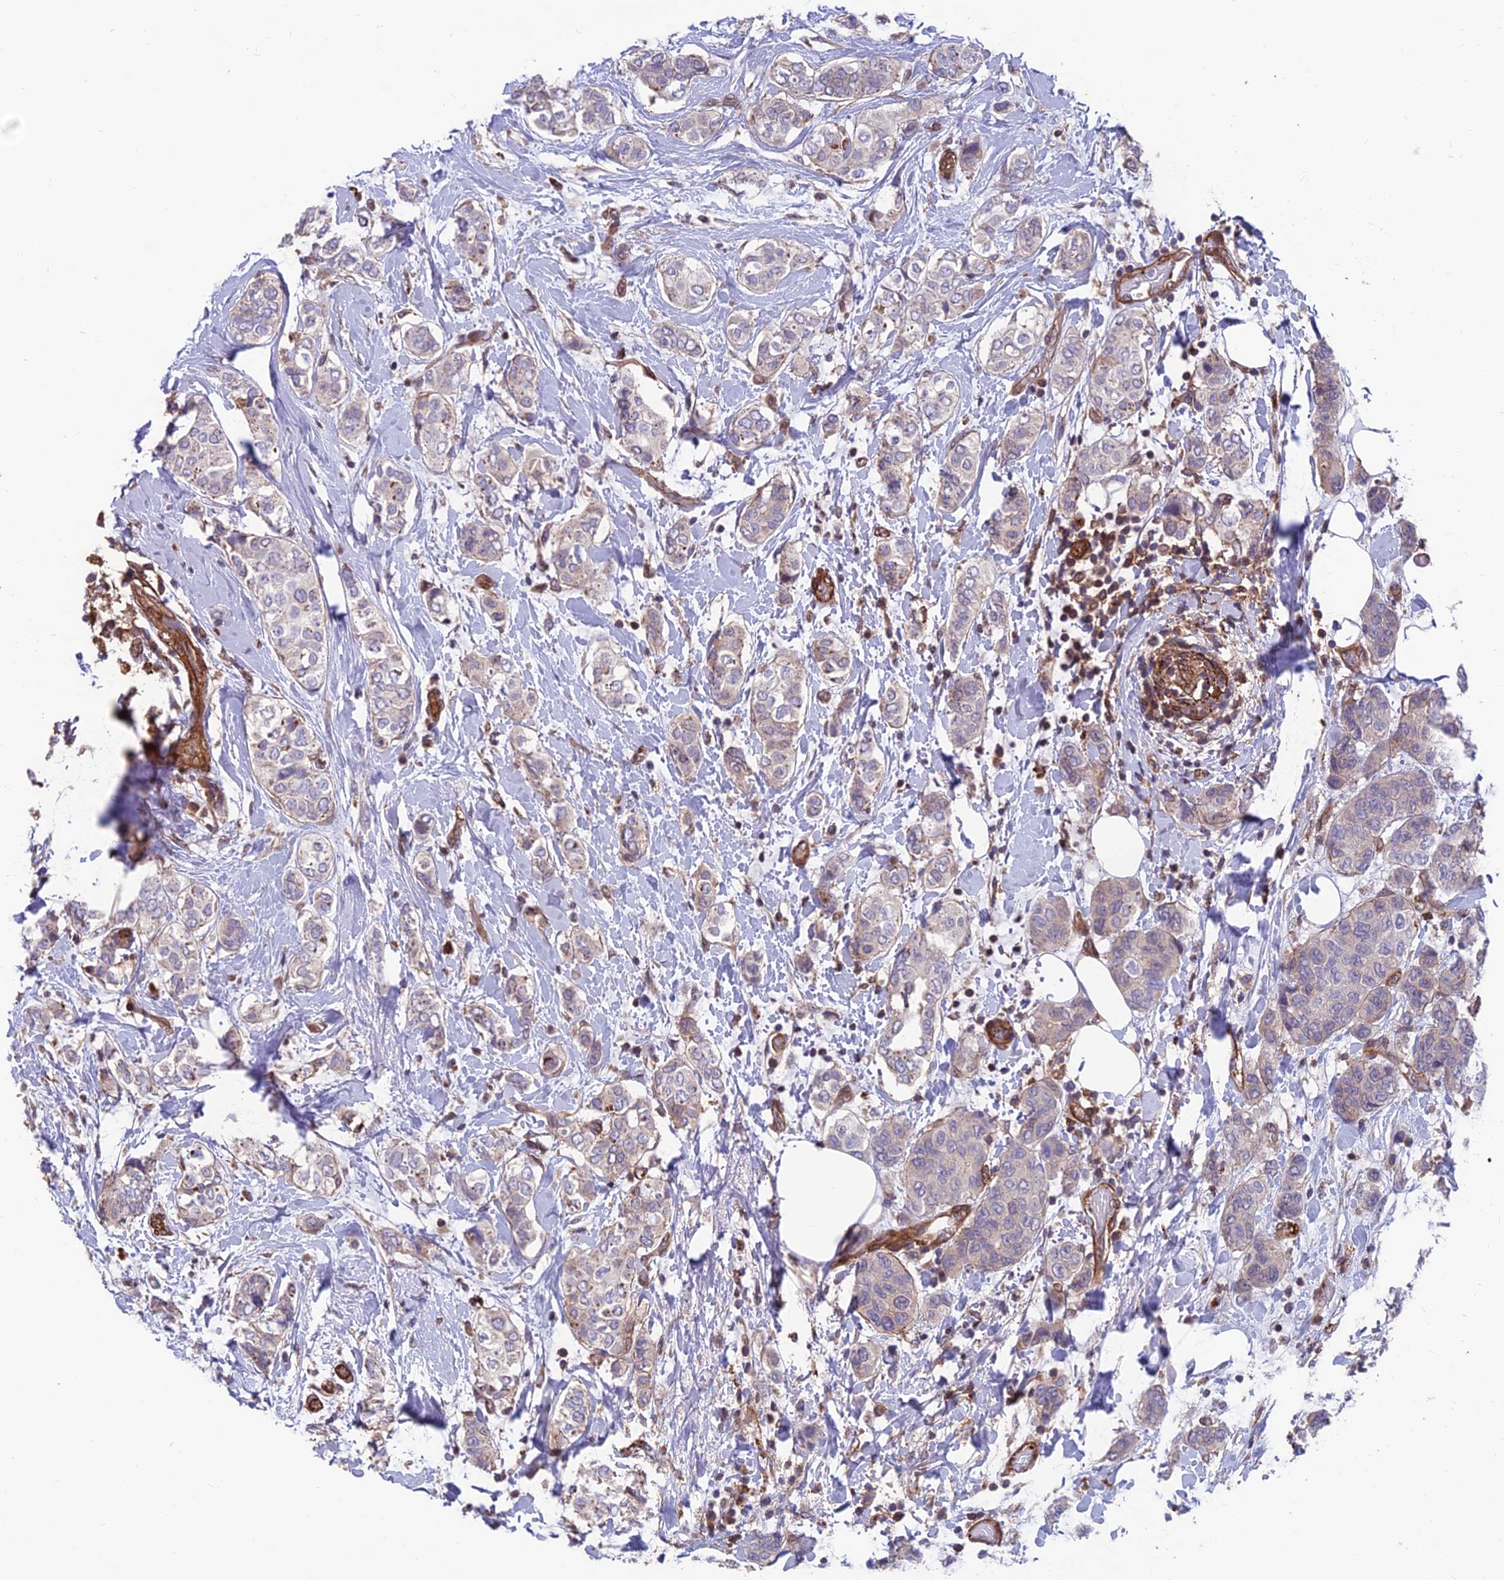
{"staining": {"intensity": "negative", "quantity": "none", "location": "none"}, "tissue": "breast cancer", "cell_type": "Tumor cells", "image_type": "cancer", "snomed": [{"axis": "morphology", "description": "Lobular carcinoma"}, {"axis": "topography", "description": "Breast"}], "caption": "Breast lobular carcinoma was stained to show a protein in brown. There is no significant staining in tumor cells. The staining was performed using DAB (3,3'-diaminobenzidine) to visualize the protein expression in brown, while the nuclei were stained in blue with hematoxylin (Magnification: 20x).", "gene": "RTN4RL1", "patient": {"sex": "female", "age": 51}}